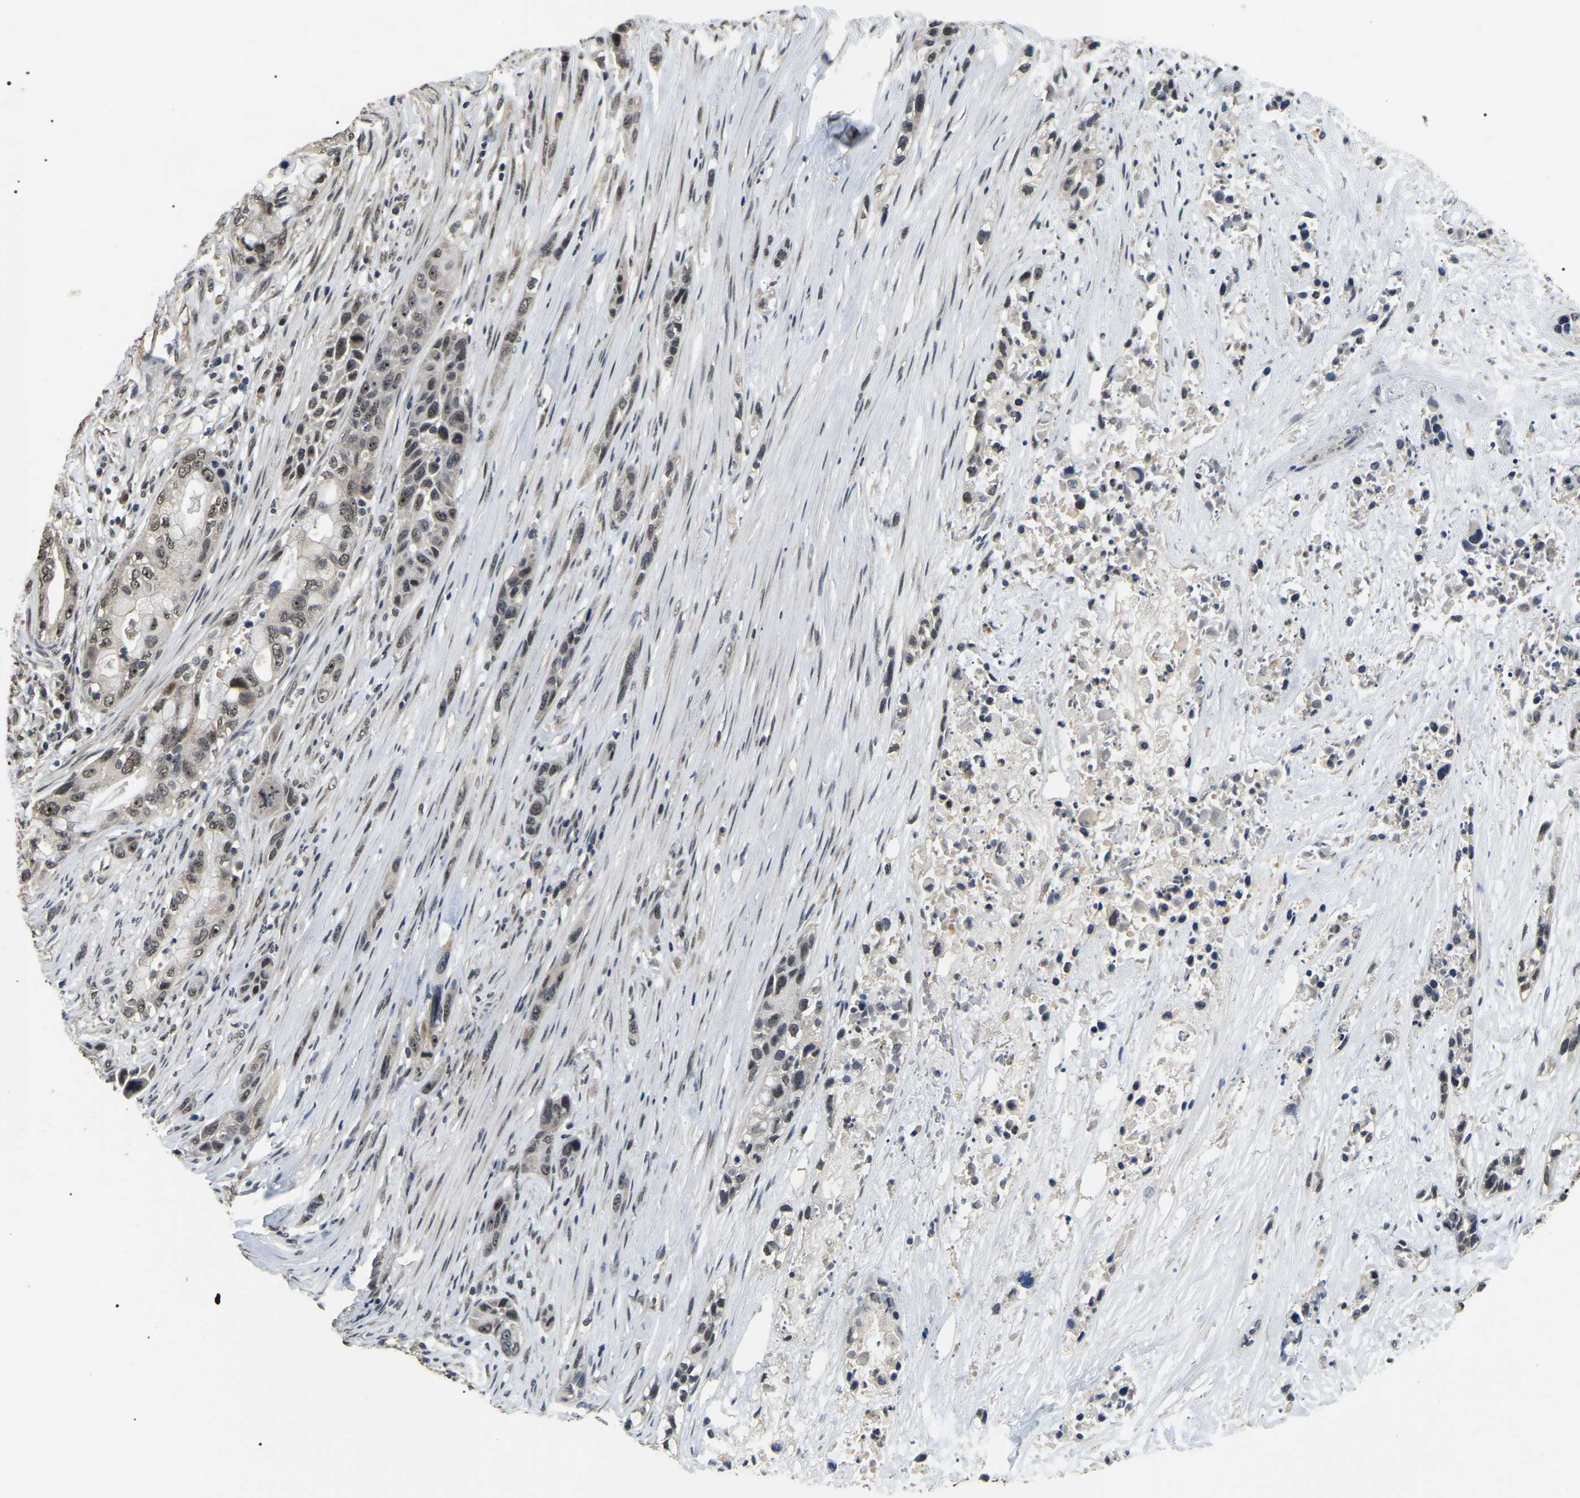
{"staining": {"intensity": "moderate", "quantity": ">75%", "location": "nuclear"}, "tissue": "pancreatic cancer", "cell_type": "Tumor cells", "image_type": "cancer", "snomed": [{"axis": "morphology", "description": "Adenocarcinoma, NOS"}, {"axis": "topography", "description": "Pancreas"}], "caption": "Pancreatic cancer (adenocarcinoma) stained for a protein (brown) demonstrates moderate nuclear positive positivity in about >75% of tumor cells.", "gene": "PPM1E", "patient": {"sex": "male", "age": 53}}